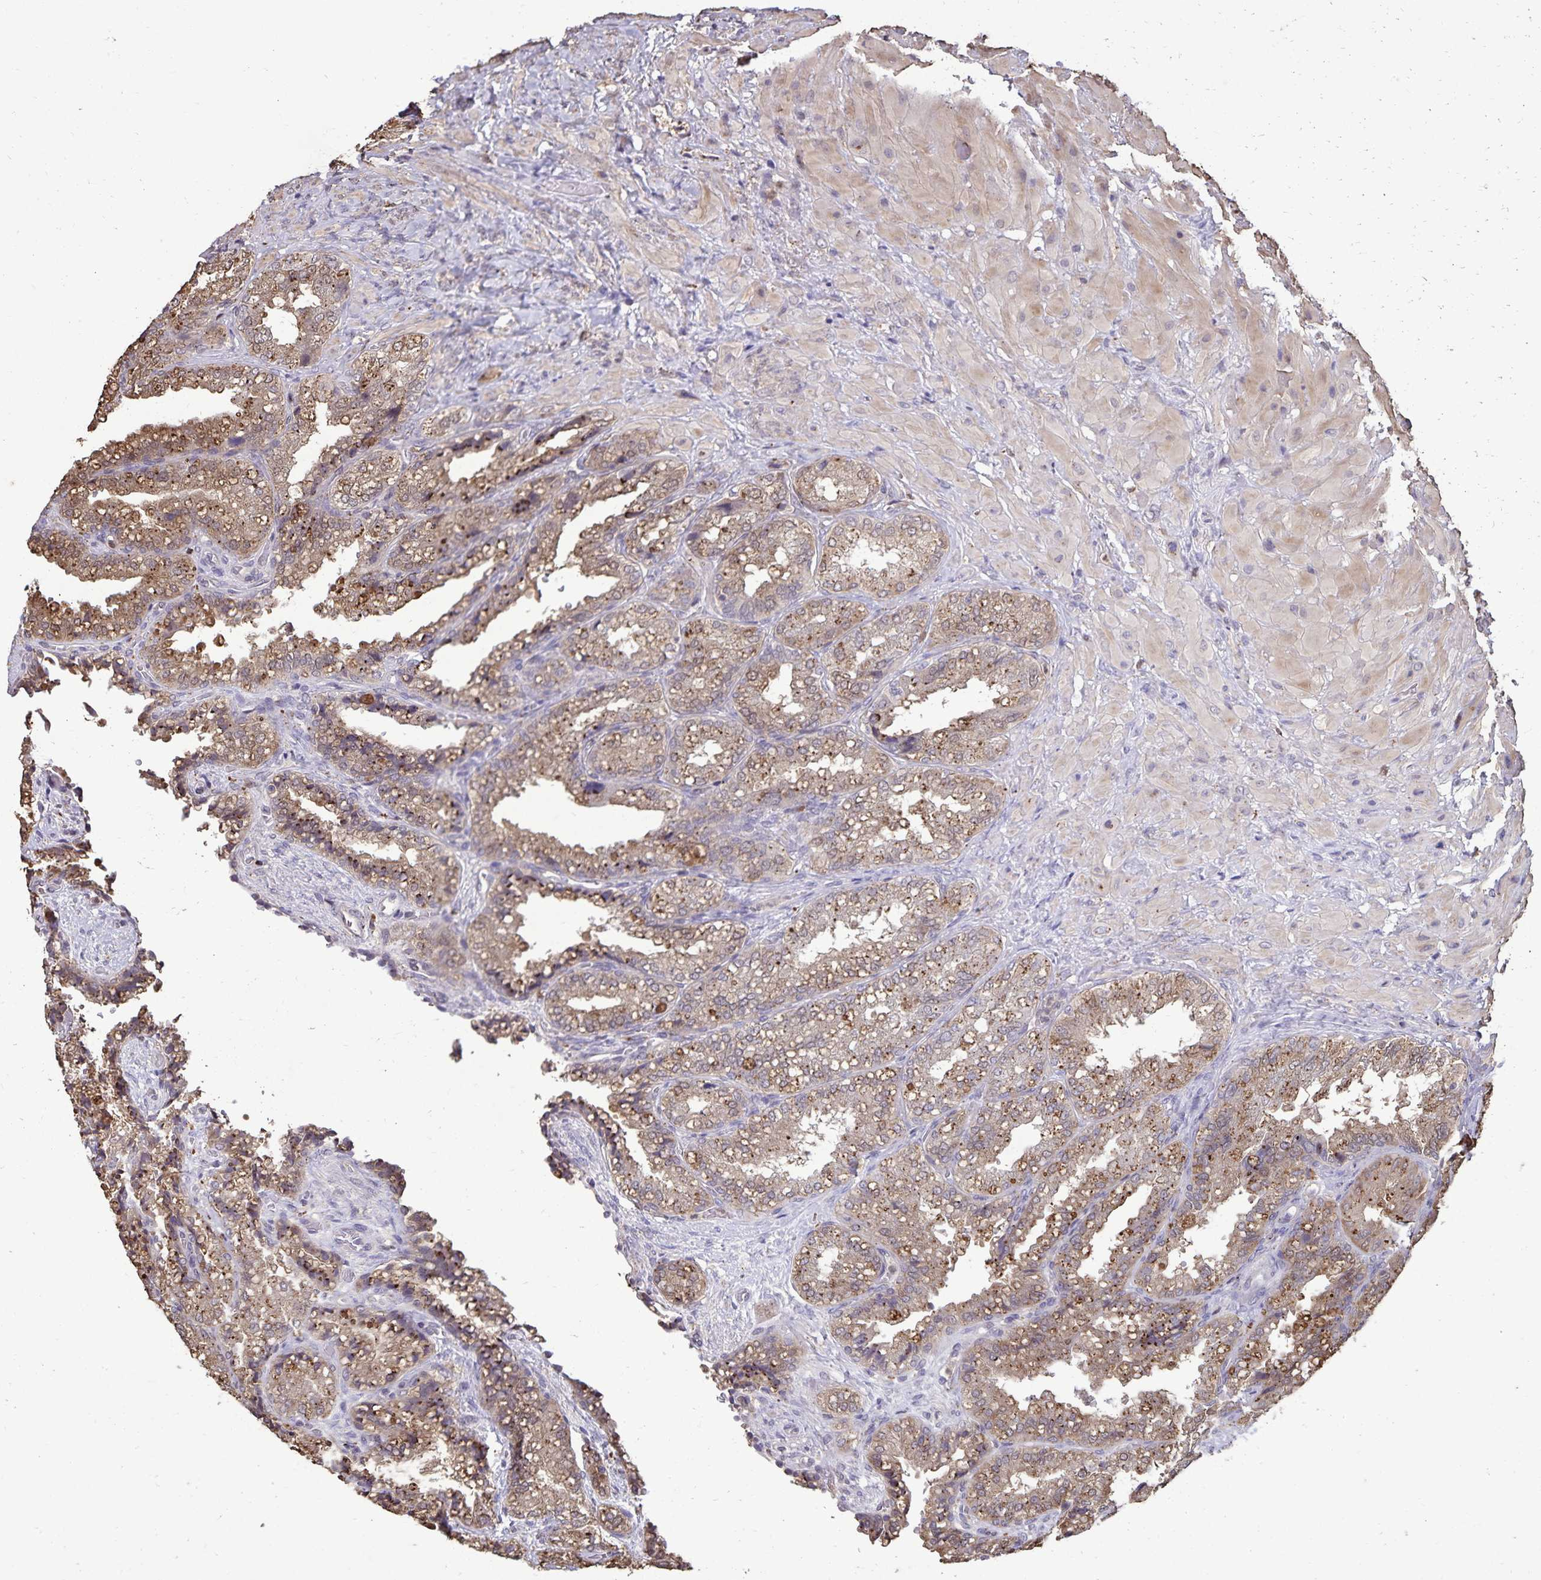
{"staining": {"intensity": "strong", "quantity": ">75%", "location": "cytoplasmic/membranous"}, "tissue": "seminal vesicle", "cell_type": "Glandular cells", "image_type": "normal", "snomed": [{"axis": "morphology", "description": "Normal tissue, NOS"}, {"axis": "topography", "description": "Seminal veicle"}], "caption": "This is a micrograph of IHC staining of benign seminal vesicle, which shows strong staining in the cytoplasmic/membranous of glandular cells.", "gene": "CHMP1B", "patient": {"sex": "male", "age": 57}}